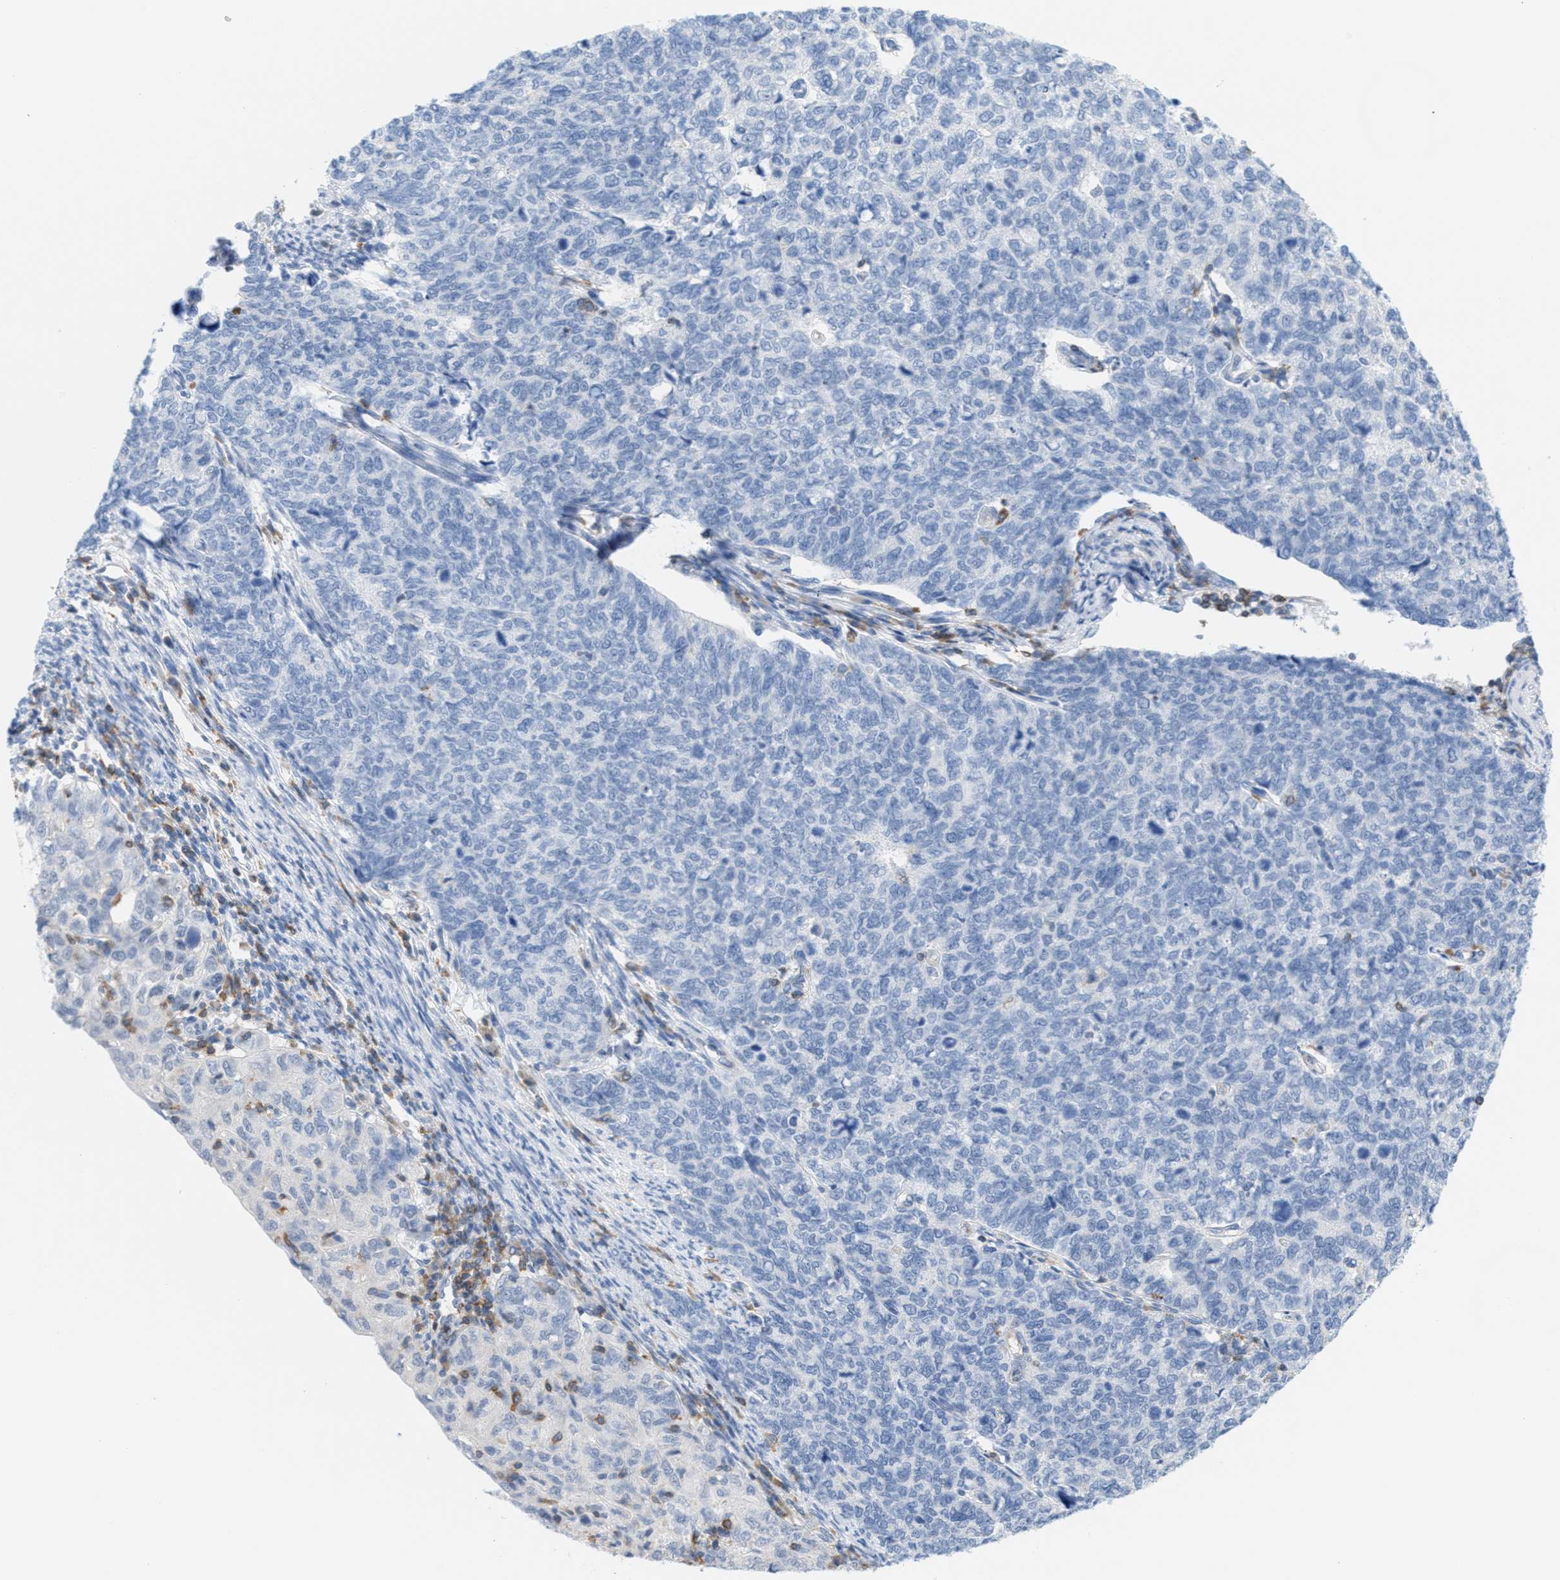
{"staining": {"intensity": "negative", "quantity": "none", "location": "none"}, "tissue": "cervical cancer", "cell_type": "Tumor cells", "image_type": "cancer", "snomed": [{"axis": "morphology", "description": "Squamous cell carcinoma, NOS"}, {"axis": "topography", "description": "Cervix"}], "caption": "IHC of human cervical squamous cell carcinoma exhibits no staining in tumor cells.", "gene": "IL16", "patient": {"sex": "female", "age": 63}}